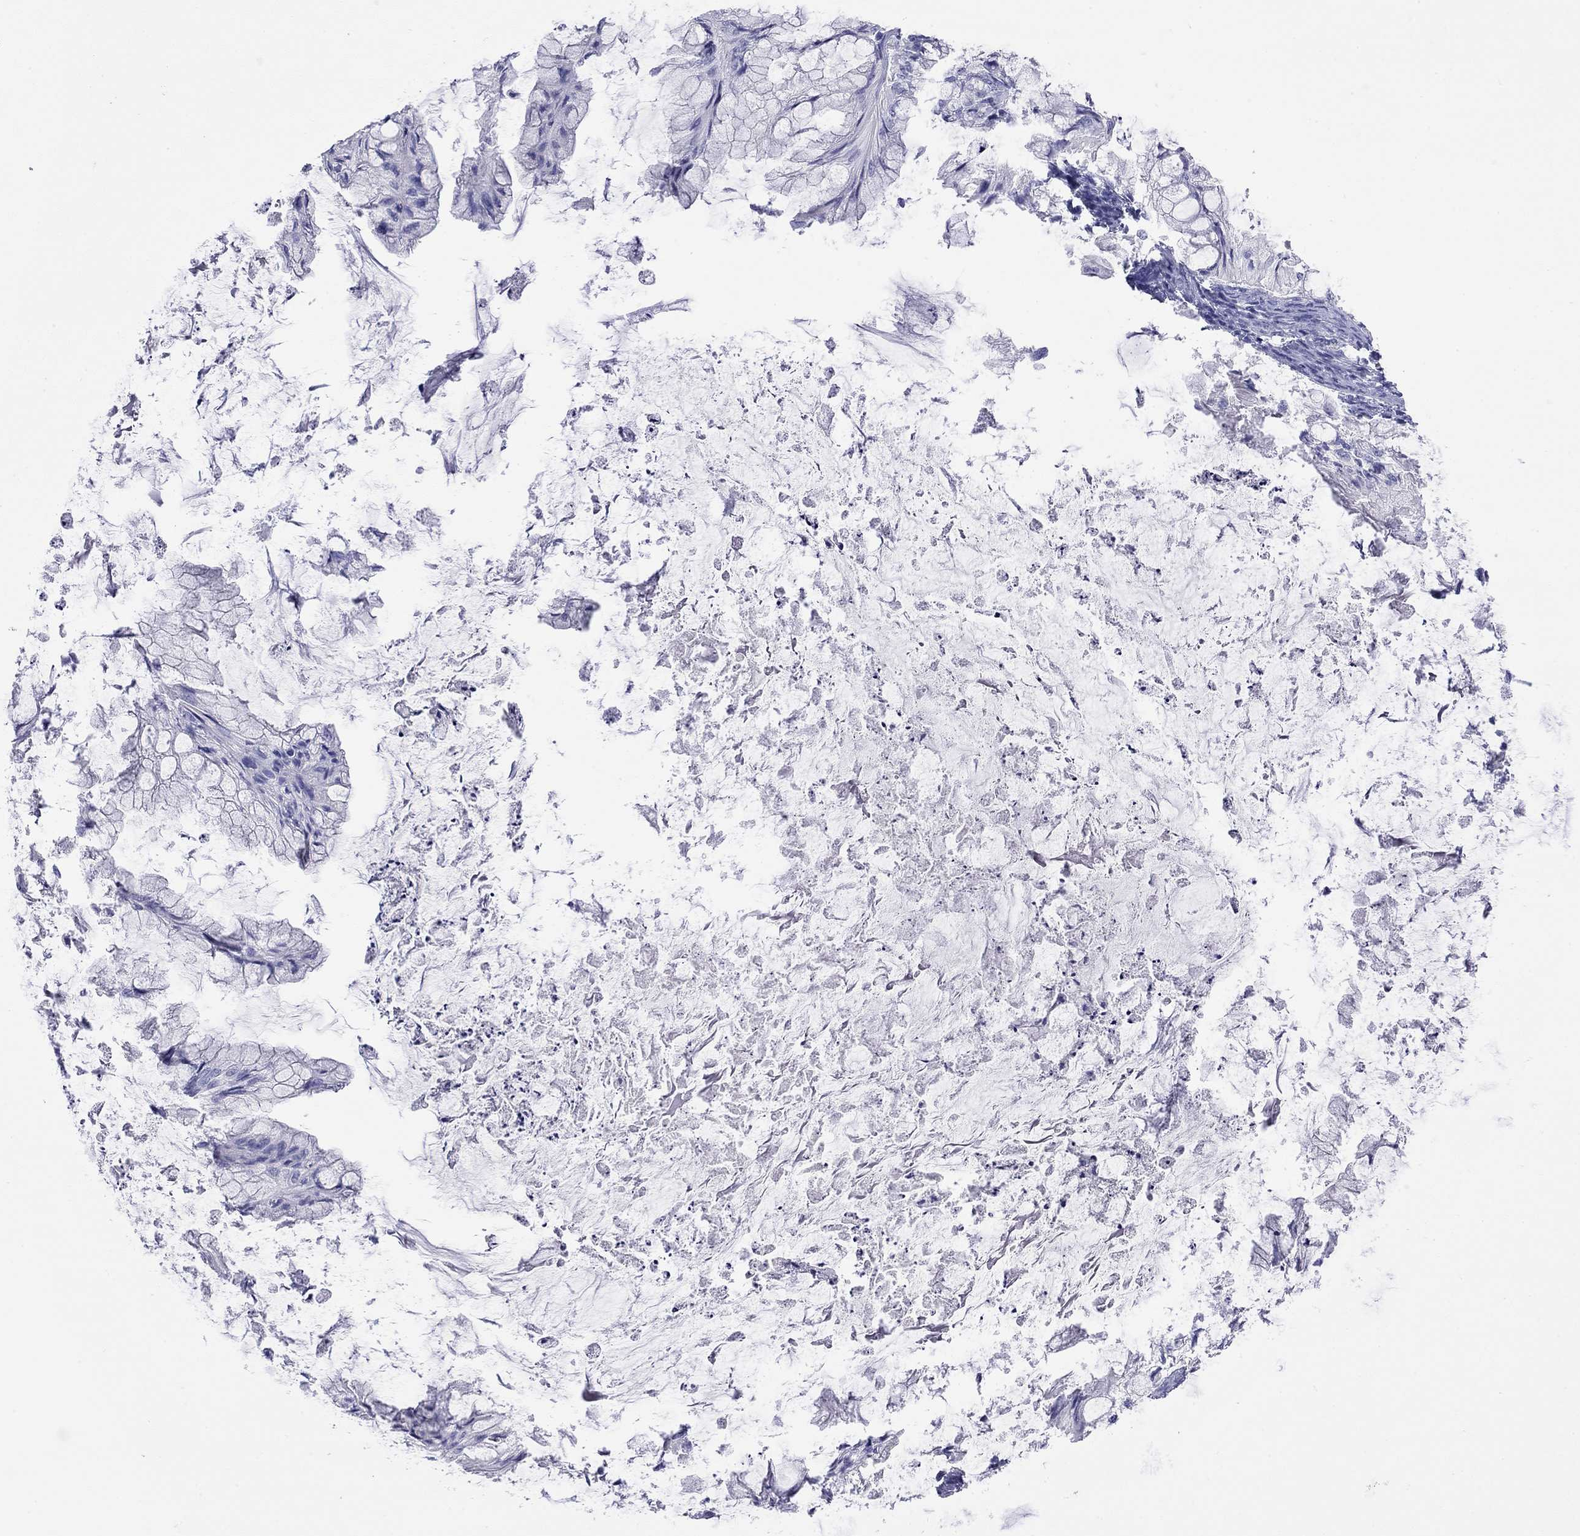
{"staining": {"intensity": "negative", "quantity": "none", "location": "none"}, "tissue": "ovarian cancer", "cell_type": "Tumor cells", "image_type": "cancer", "snomed": [{"axis": "morphology", "description": "Cystadenocarcinoma, mucinous, NOS"}, {"axis": "topography", "description": "Ovary"}], "caption": "This is a micrograph of IHC staining of ovarian cancer, which shows no staining in tumor cells.", "gene": "FIGLA", "patient": {"sex": "female", "age": 57}}